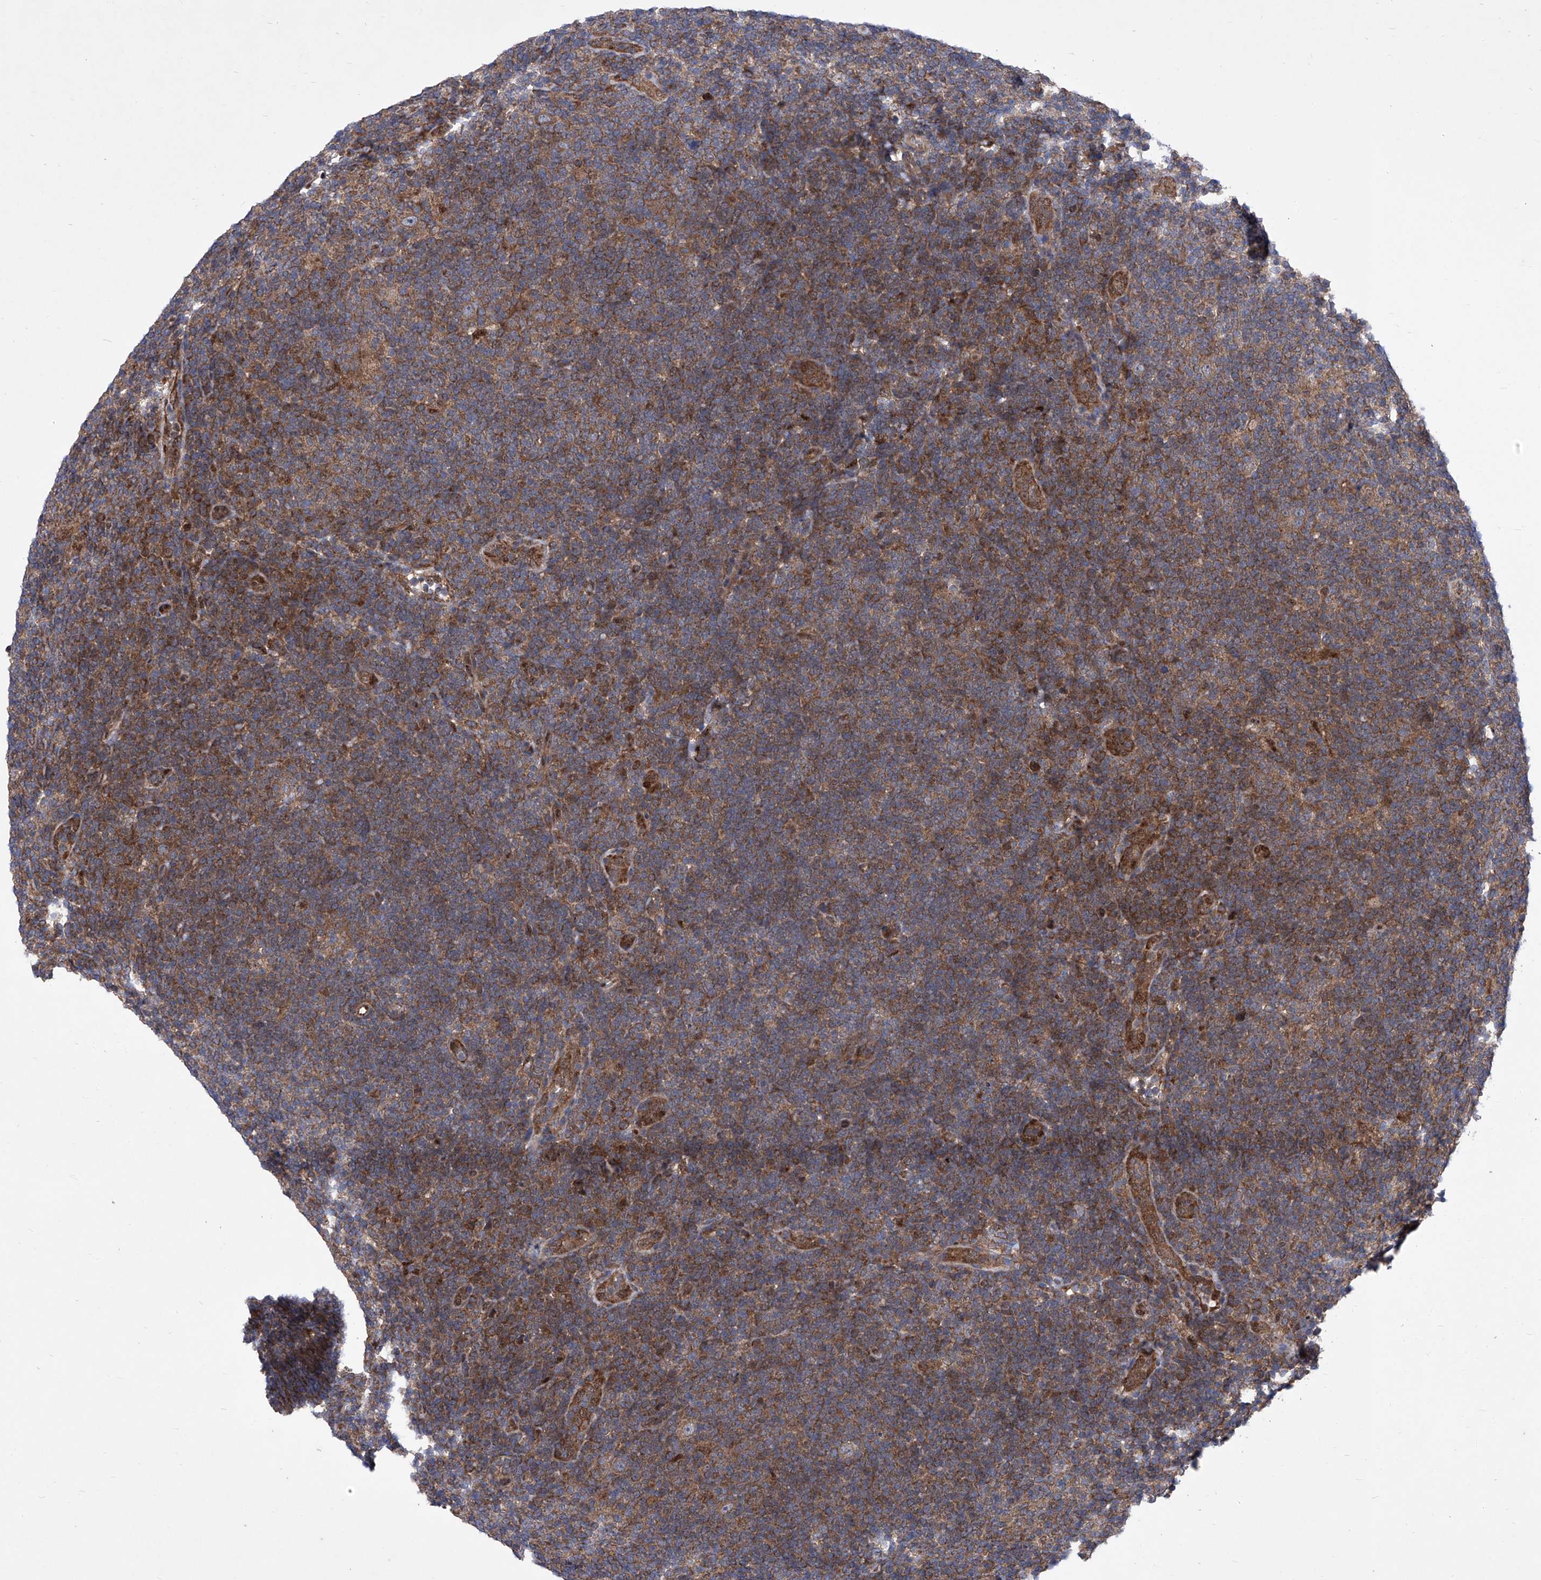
{"staining": {"intensity": "weak", "quantity": ">75%", "location": "cytoplasmic/membranous"}, "tissue": "lymphoma", "cell_type": "Tumor cells", "image_type": "cancer", "snomed": [{"axis": "morphology", "description": "Hodgkin's disease, NOS"}, {"axis": "topography", "description": "Lymph node"}], "caption": "Immunohistochemical staining of lymphoma displays low levels of weak cytoplasmic/membranous positivity in about >75% of tumor cells.", "gene": "KTI12", "patient": {"sex": "female", "age": 57}}